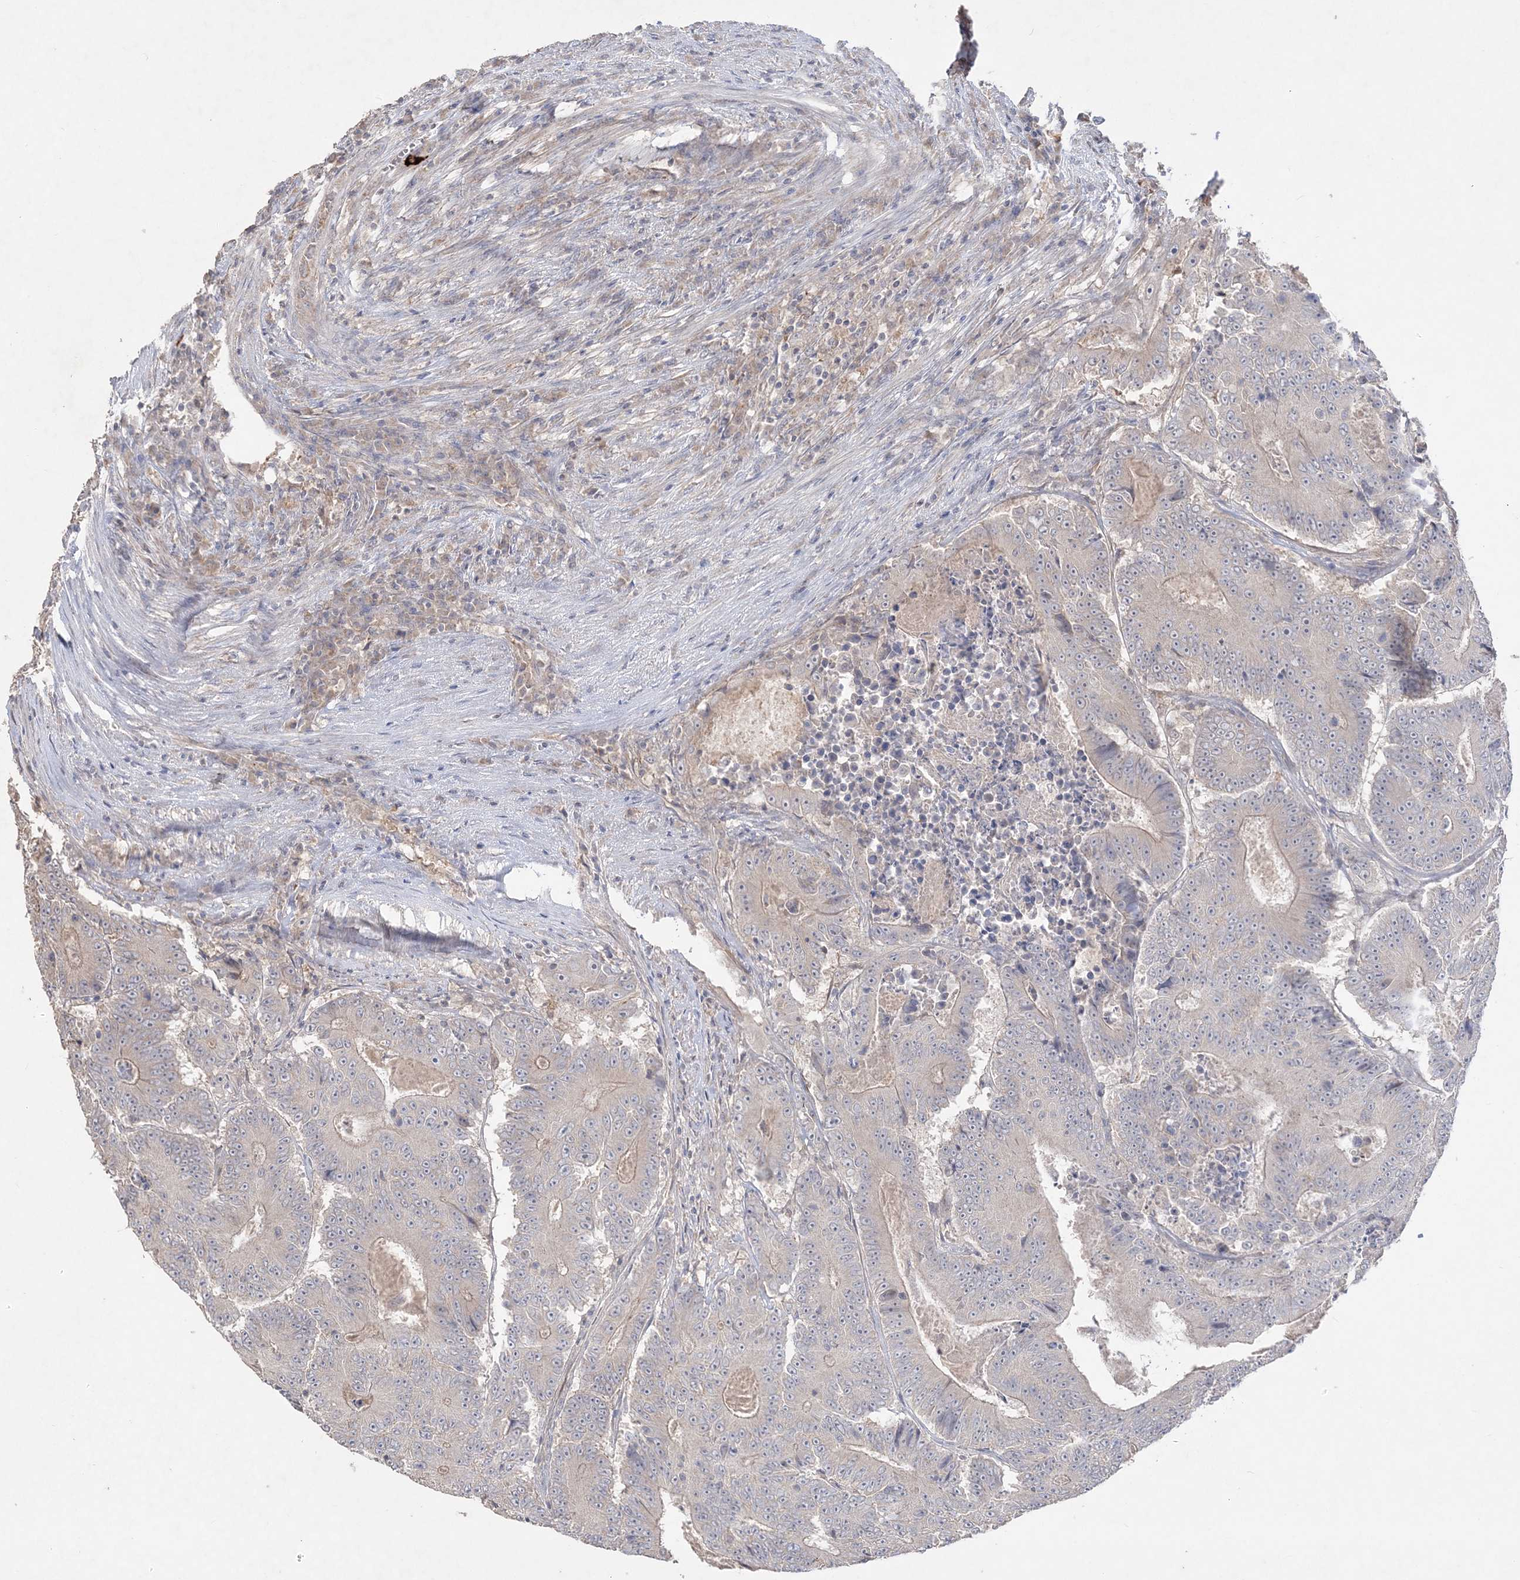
{"staining": {"intensity": "negative", "quantity": "none", "location": "none"}, "tissue": "colorectal cancer", "cell_type": "Tumor cells", "image_type": "cancer", "snomed": [{"axis": "morphology", "description": "Adenocarcinoma, NOS"}, {"axis": "topography", "description": "Colon"}], "caption": "Human colorectal cancer (adenocarcinoma) stained for a protein using immunohistochemistry (IHC) exhibits no positivity in tumor cells.", "gene": "SH3BP4", "patient": {"sex": "male", "age": 83}}